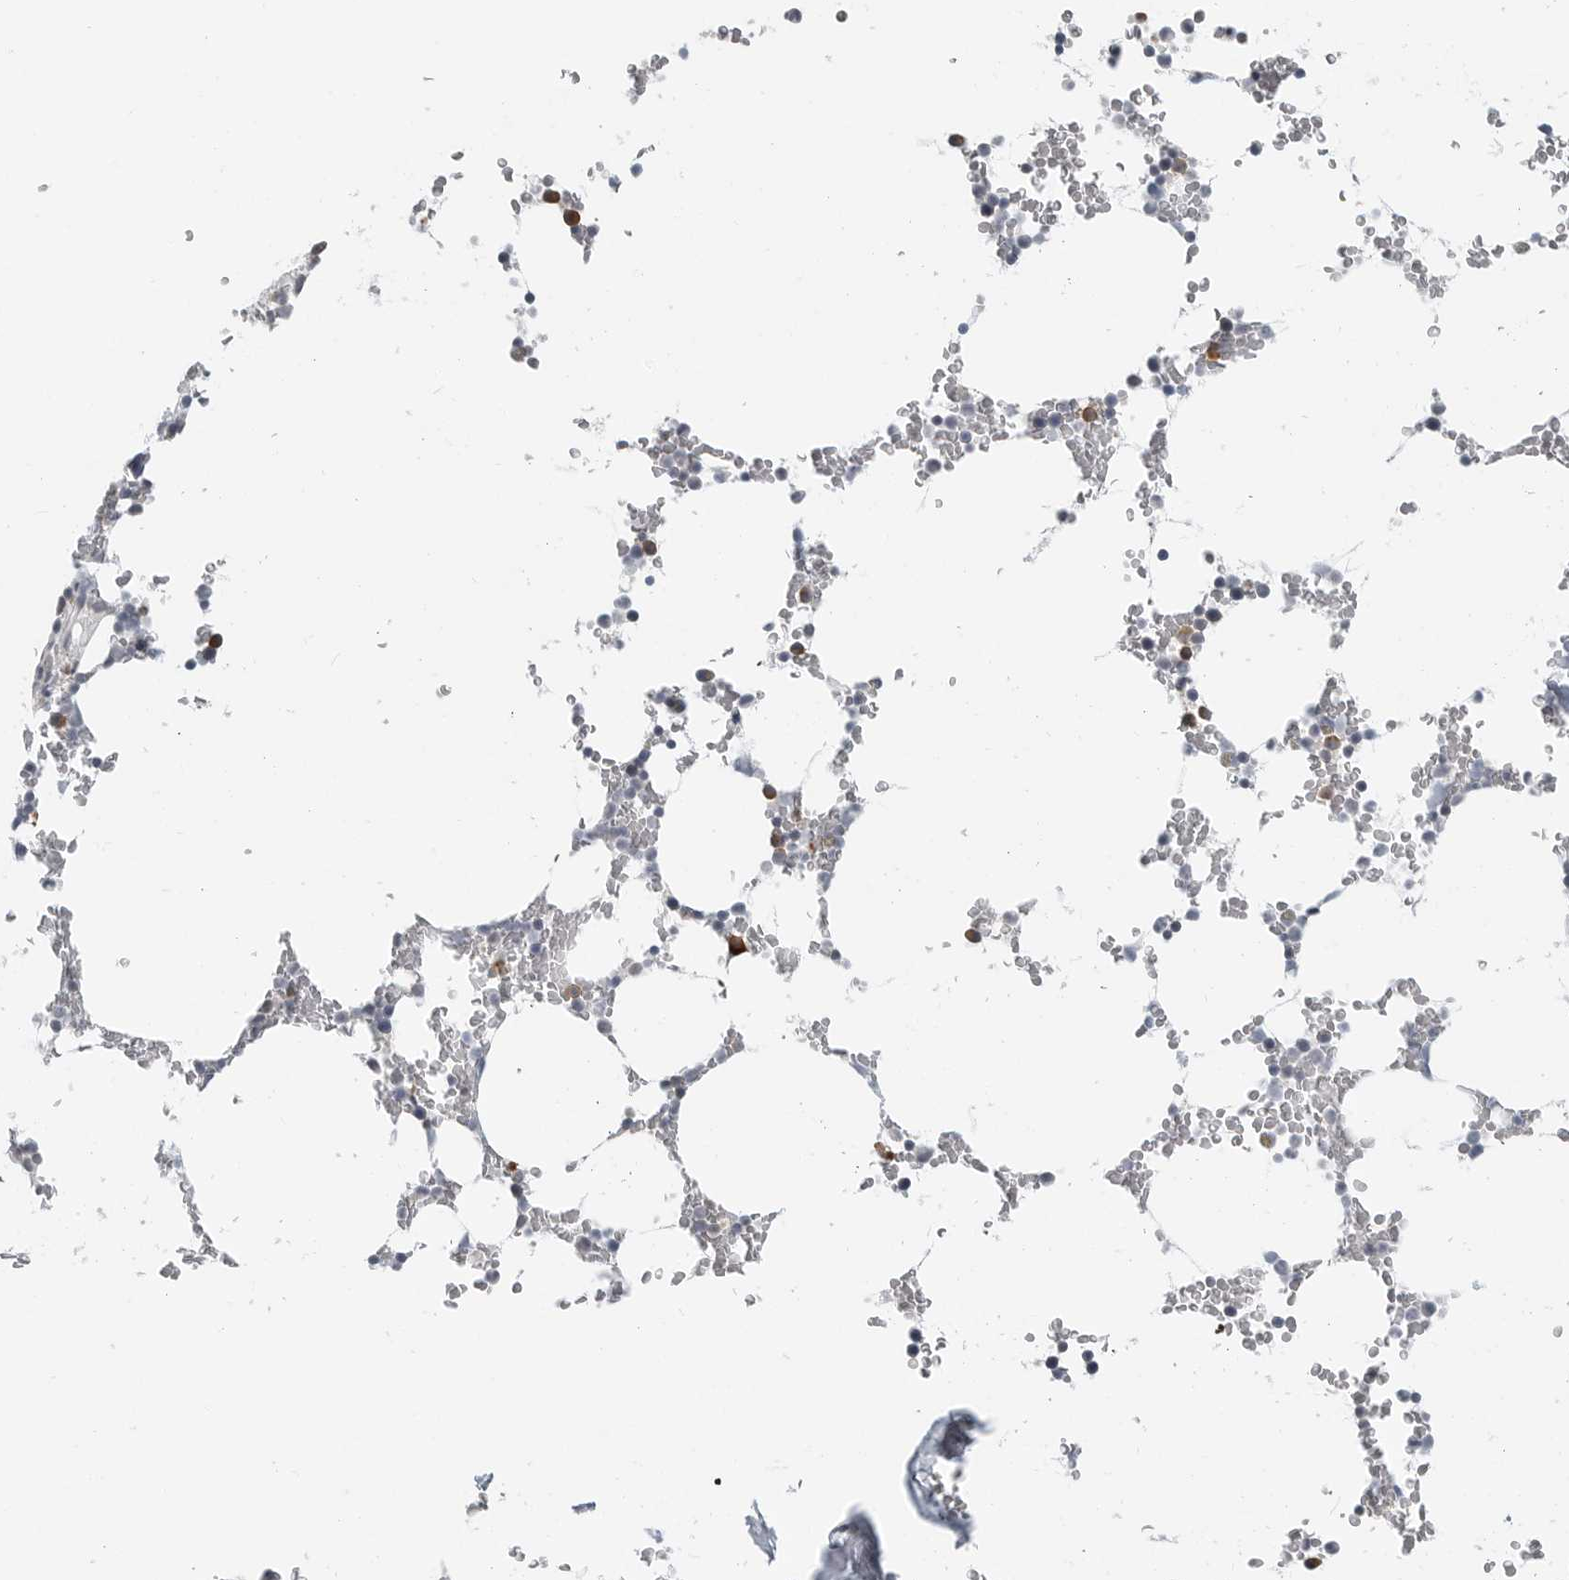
{"staining": {"intensity": "moderate", "quantity": "<25%", "location": "cytoplasmic/membranous"}, "tissue": "bone marrow", "cell_type": "Hematopoietic cells", "image_type": "normal", "snomed": [{"axis": "morphology", "description": "Normal tissue, NOS"}, {"axis": "topography", "description": "Bone marrow"}], "caption": "A photomicrograph of human bone marrow stained for a protein displays moderate cytoplasmic/membranous brown staining in hematopoietic cells. Immunohistochemistry (ihc) stains the protein of interest in brown and the nuclei are stained blue.", "gene": "IL12RB2", "patient": {"sex": "male", "age": 58}}